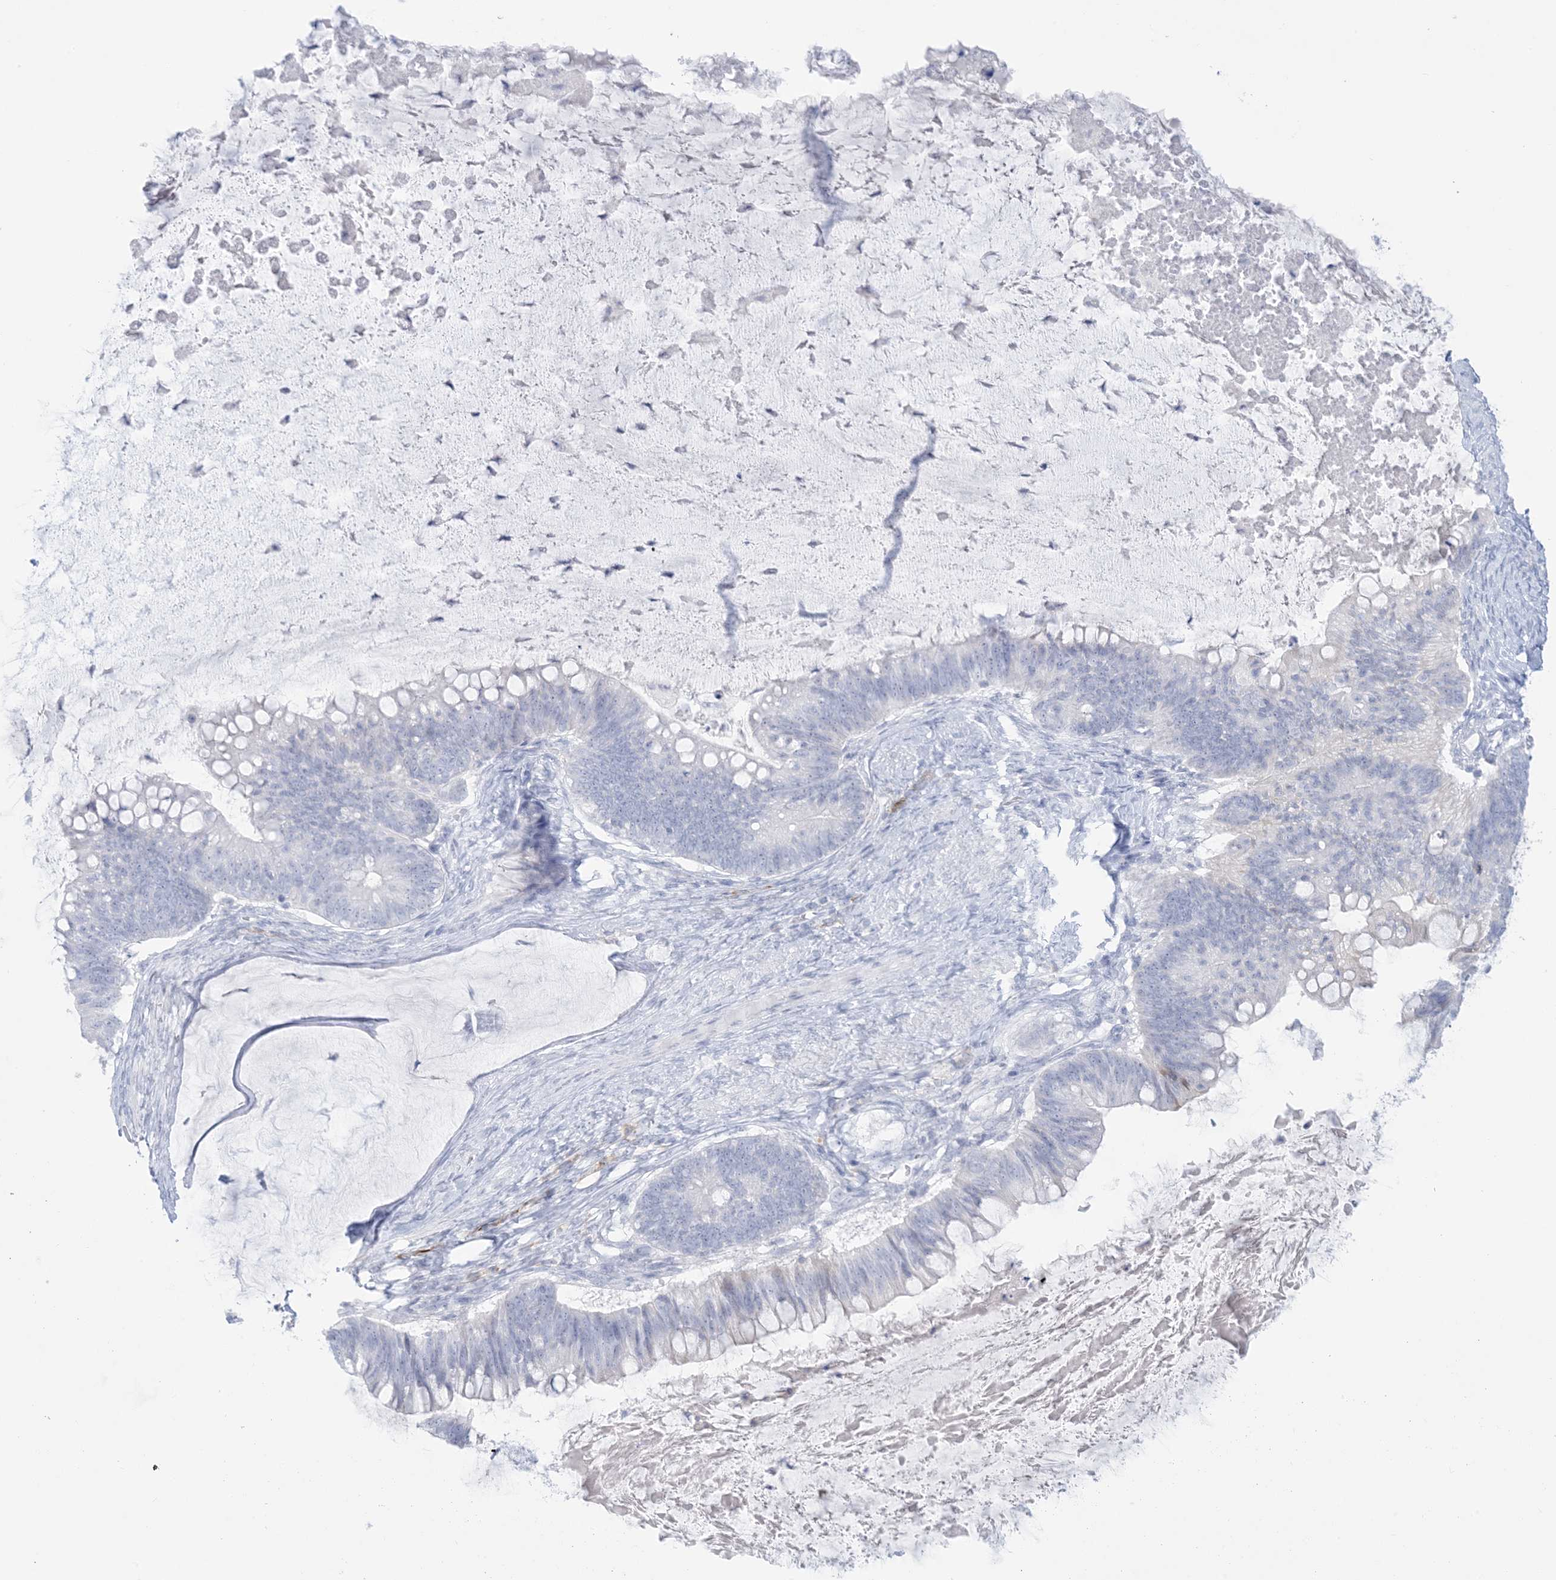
{"staining": {"intensity": "negative", "quantity": "none", "location": "none"}, "tissue": "ovarian cancer", "cell_type": "Tumor cells", "image_type": "cancer", "snomed": [{"axis": "morphology", "description": "Cystadenocarcinoma, mucinous, NOS"}, {"axis": "topography", "description": "Ovary"}], "caption": "Tumor cells show no significant protein positivity in ovarian cancer (mucinous cystadenocarcinoma).", "gene": "AGXT", "patient": {"sex": "female", "age": 61}}